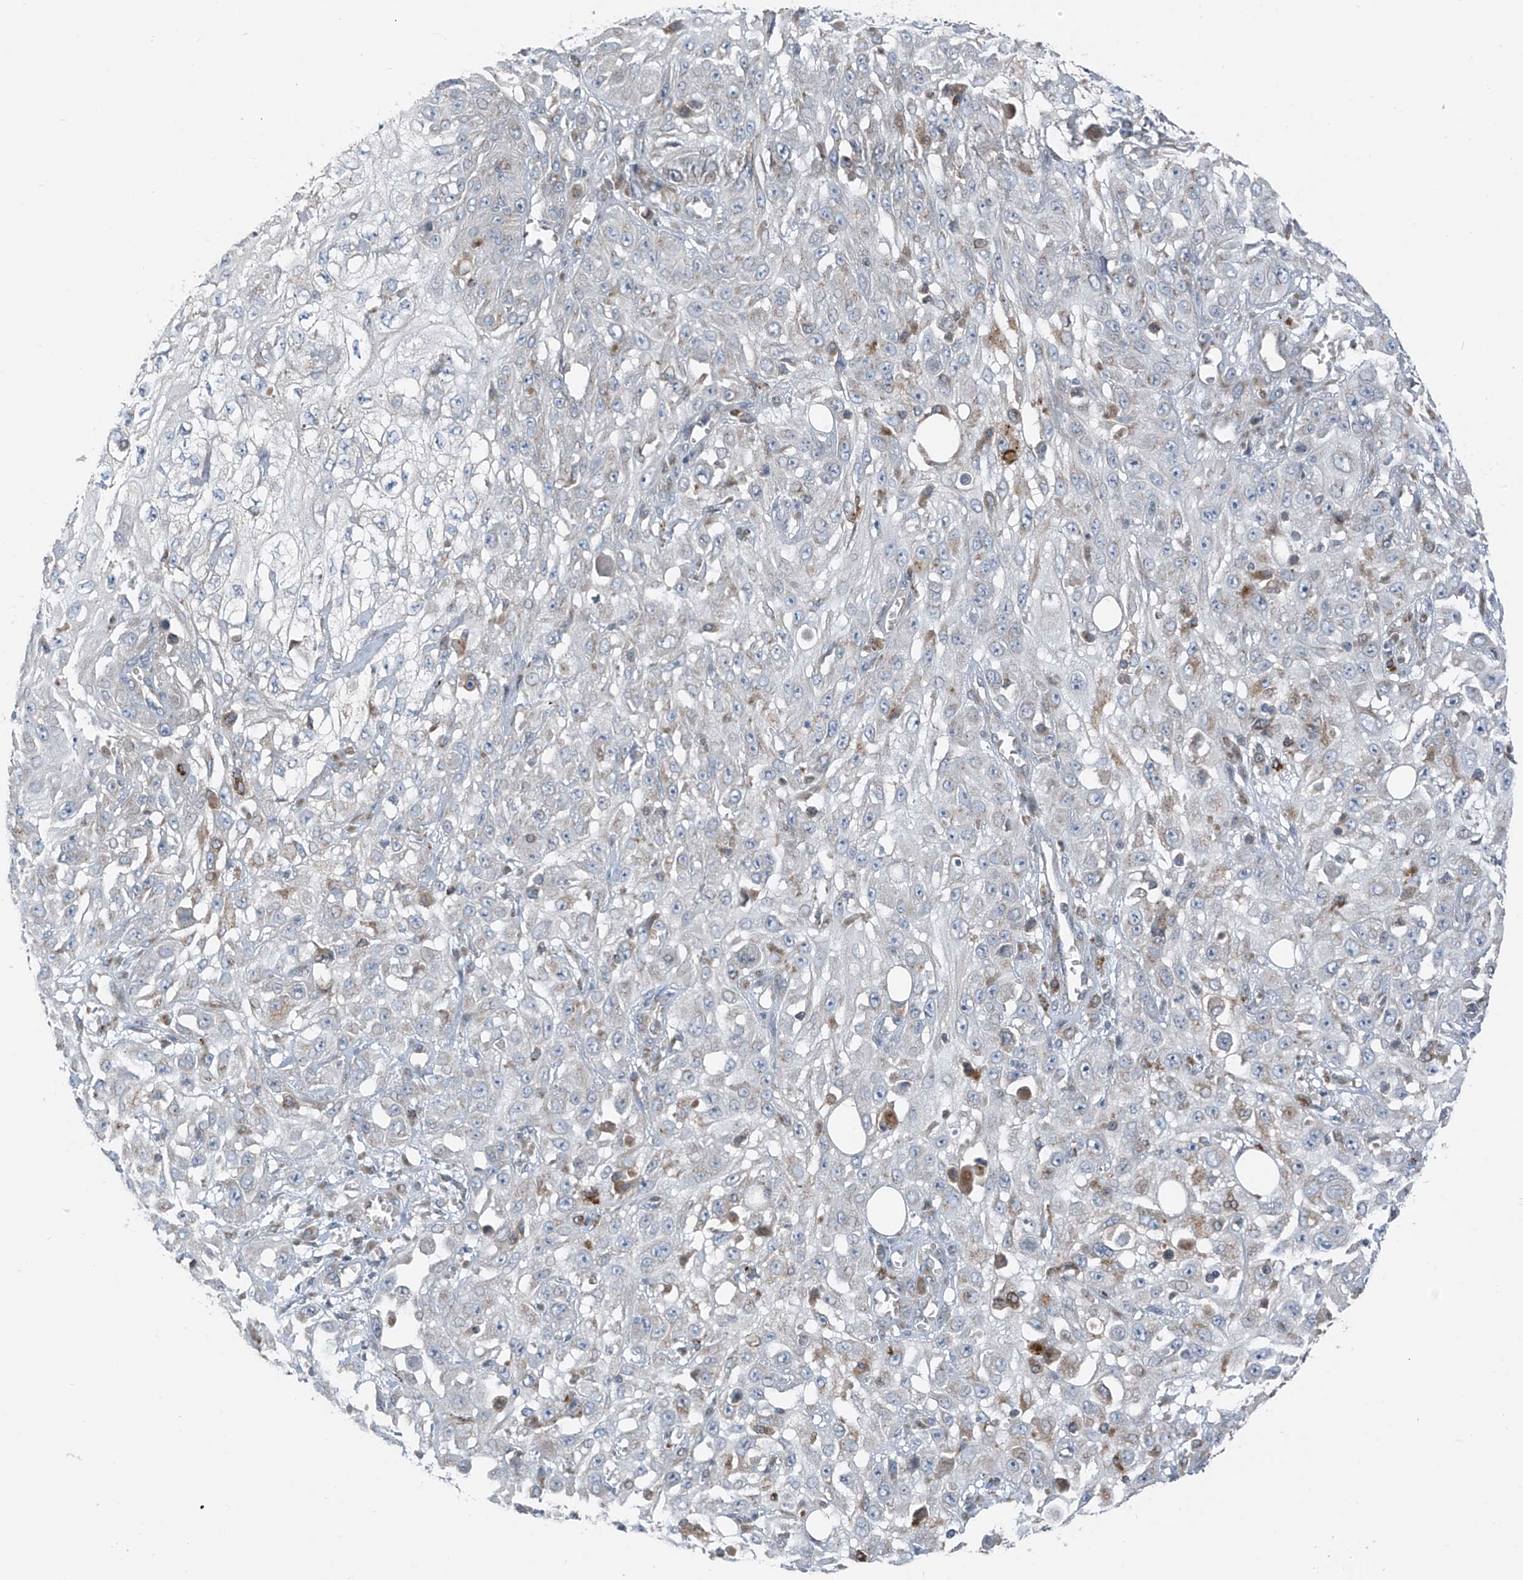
{"staining": {"intensity": "negative", "quantity": "none", "location": "none"}, "tissue": "skin cancer", "cell_type": "Tumor cells", "image_type": "cancer", "snomed": [{"axis": "morphology", "description": "Squamous cell carcinoma, NOS"}, {"axis": "morphology", "description": "Squamous cell carcinoma, metastatic, NOS"}, {"axis": "topography", "description": "Skin"}, {"axis": "topography", "description": "Lymph node"}], "caption": "This is a histopathology image of immunohistochemistry (IHC) staining of skin cancer (squamous cell carcinoma), which shows no expression in tumor cells.", "gene": "SLC12A6", "patient": {"sex": "male", "age": 75}}